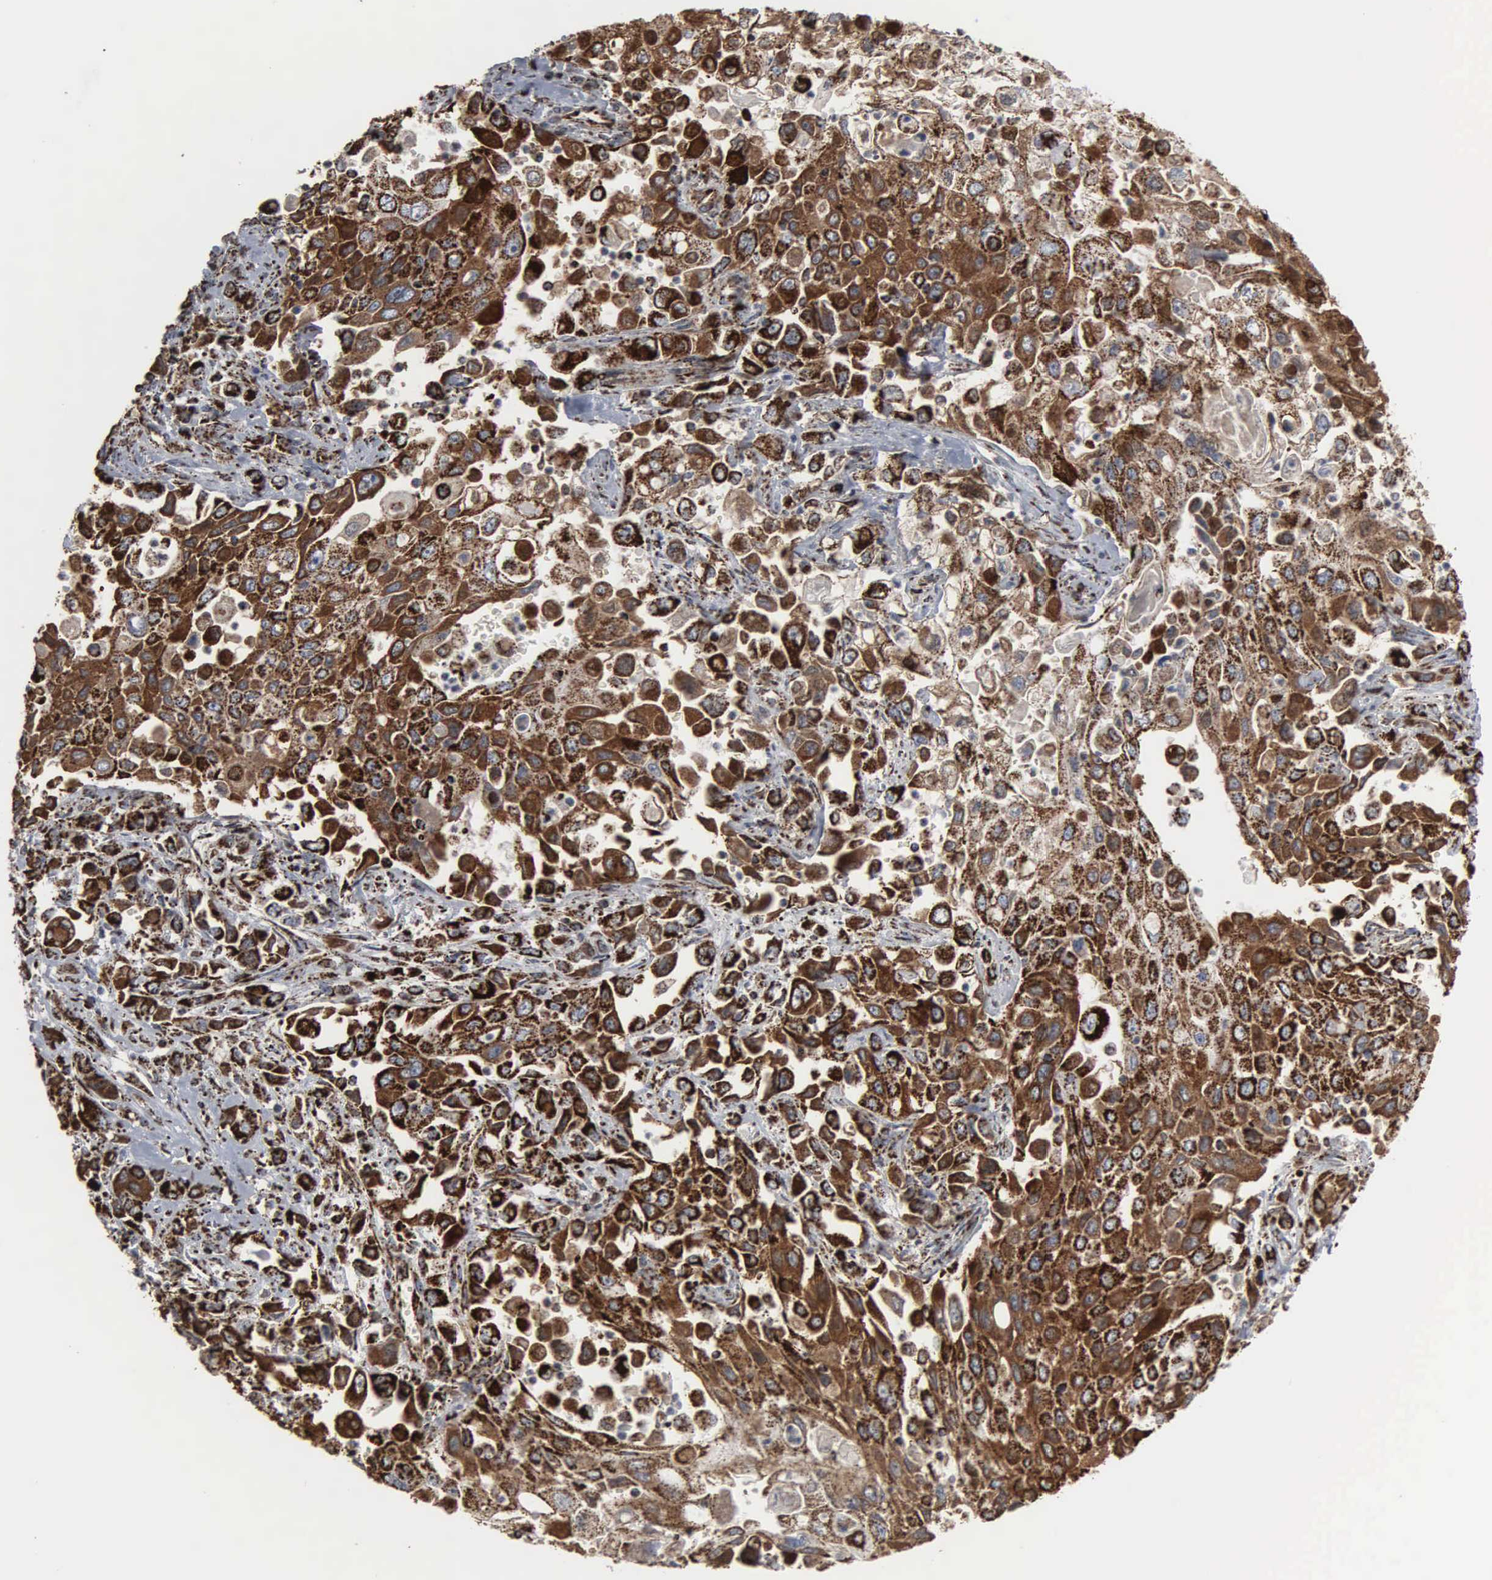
{"staining": {"intensity": "strong", "quantity": ">75%", "location": "cytoplasmic/membranous"}, "tissue": "pancreatic cancer", "cell_type": "Tumor cells", "image_type": "cancer", "snomed": [{"axis": "morphology", "description": "Adenocarcinoma, NOS"}, {"axis": "topography", "description": "Pancreas"}], "caption": "Immunohistochemical staining of pancreatic cancer demonstrates high levels of strong cytoplasmic/membranous protein staining in about >75% of tumor cells.", "gene": "HSPA9", "patient": {"sex": "male", "age": 70}}